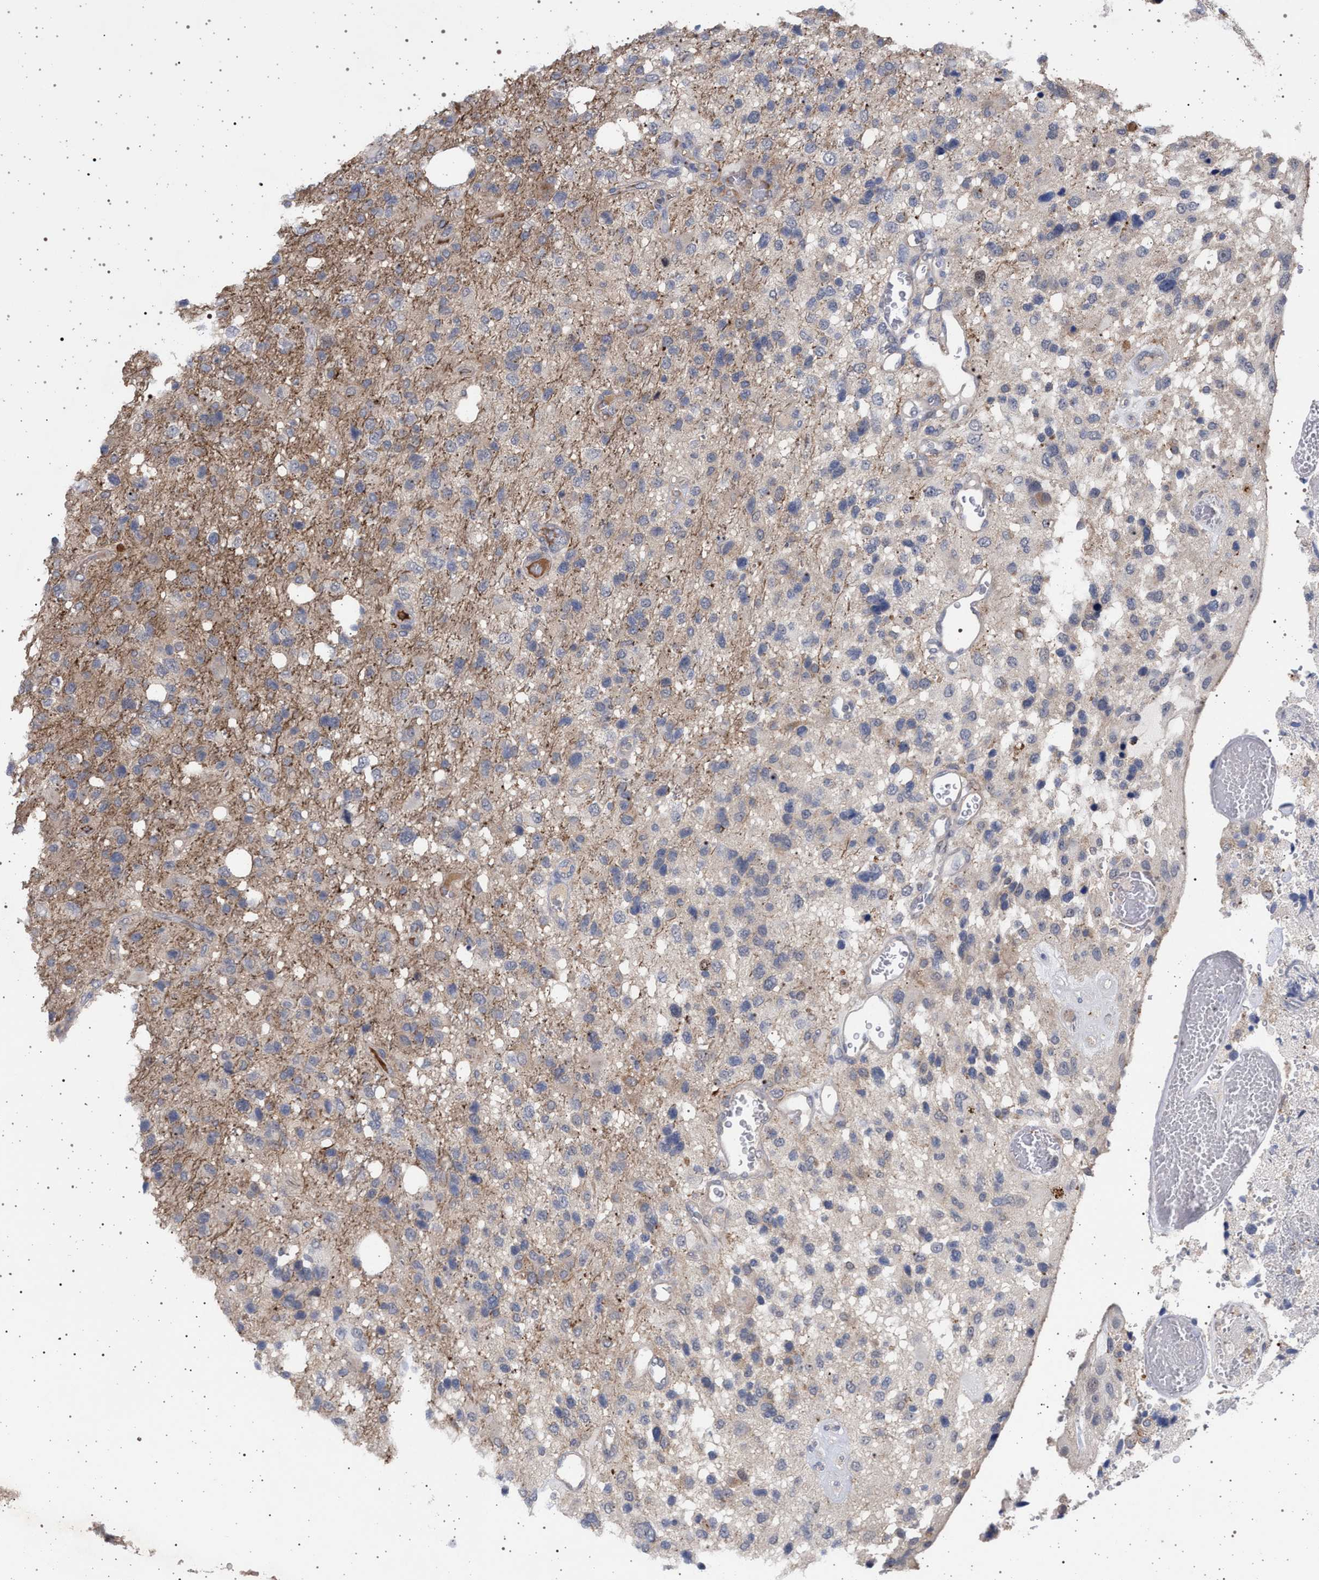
{"staining": {"intensity": "weak", "quantity": "<25%", "location": "cytoplasmic/membranous"}, "tissue": "glioma", "cell_type": "Tumor cells", "image_type": "cancer", "snomed": [{"axis": "morphology", "description": "Glioma, malignant, High grade"}, {"axis": "topography", "description": "Brain"}], "caption": "A micrograph of malignant glioma (high-grade) stained for a protein reveals no brown staining in tumor cells. (IHC, brightfield microscopy, high magnification).", "gene": "RBM48", "patient": {"sex": "female", "age": 58}}